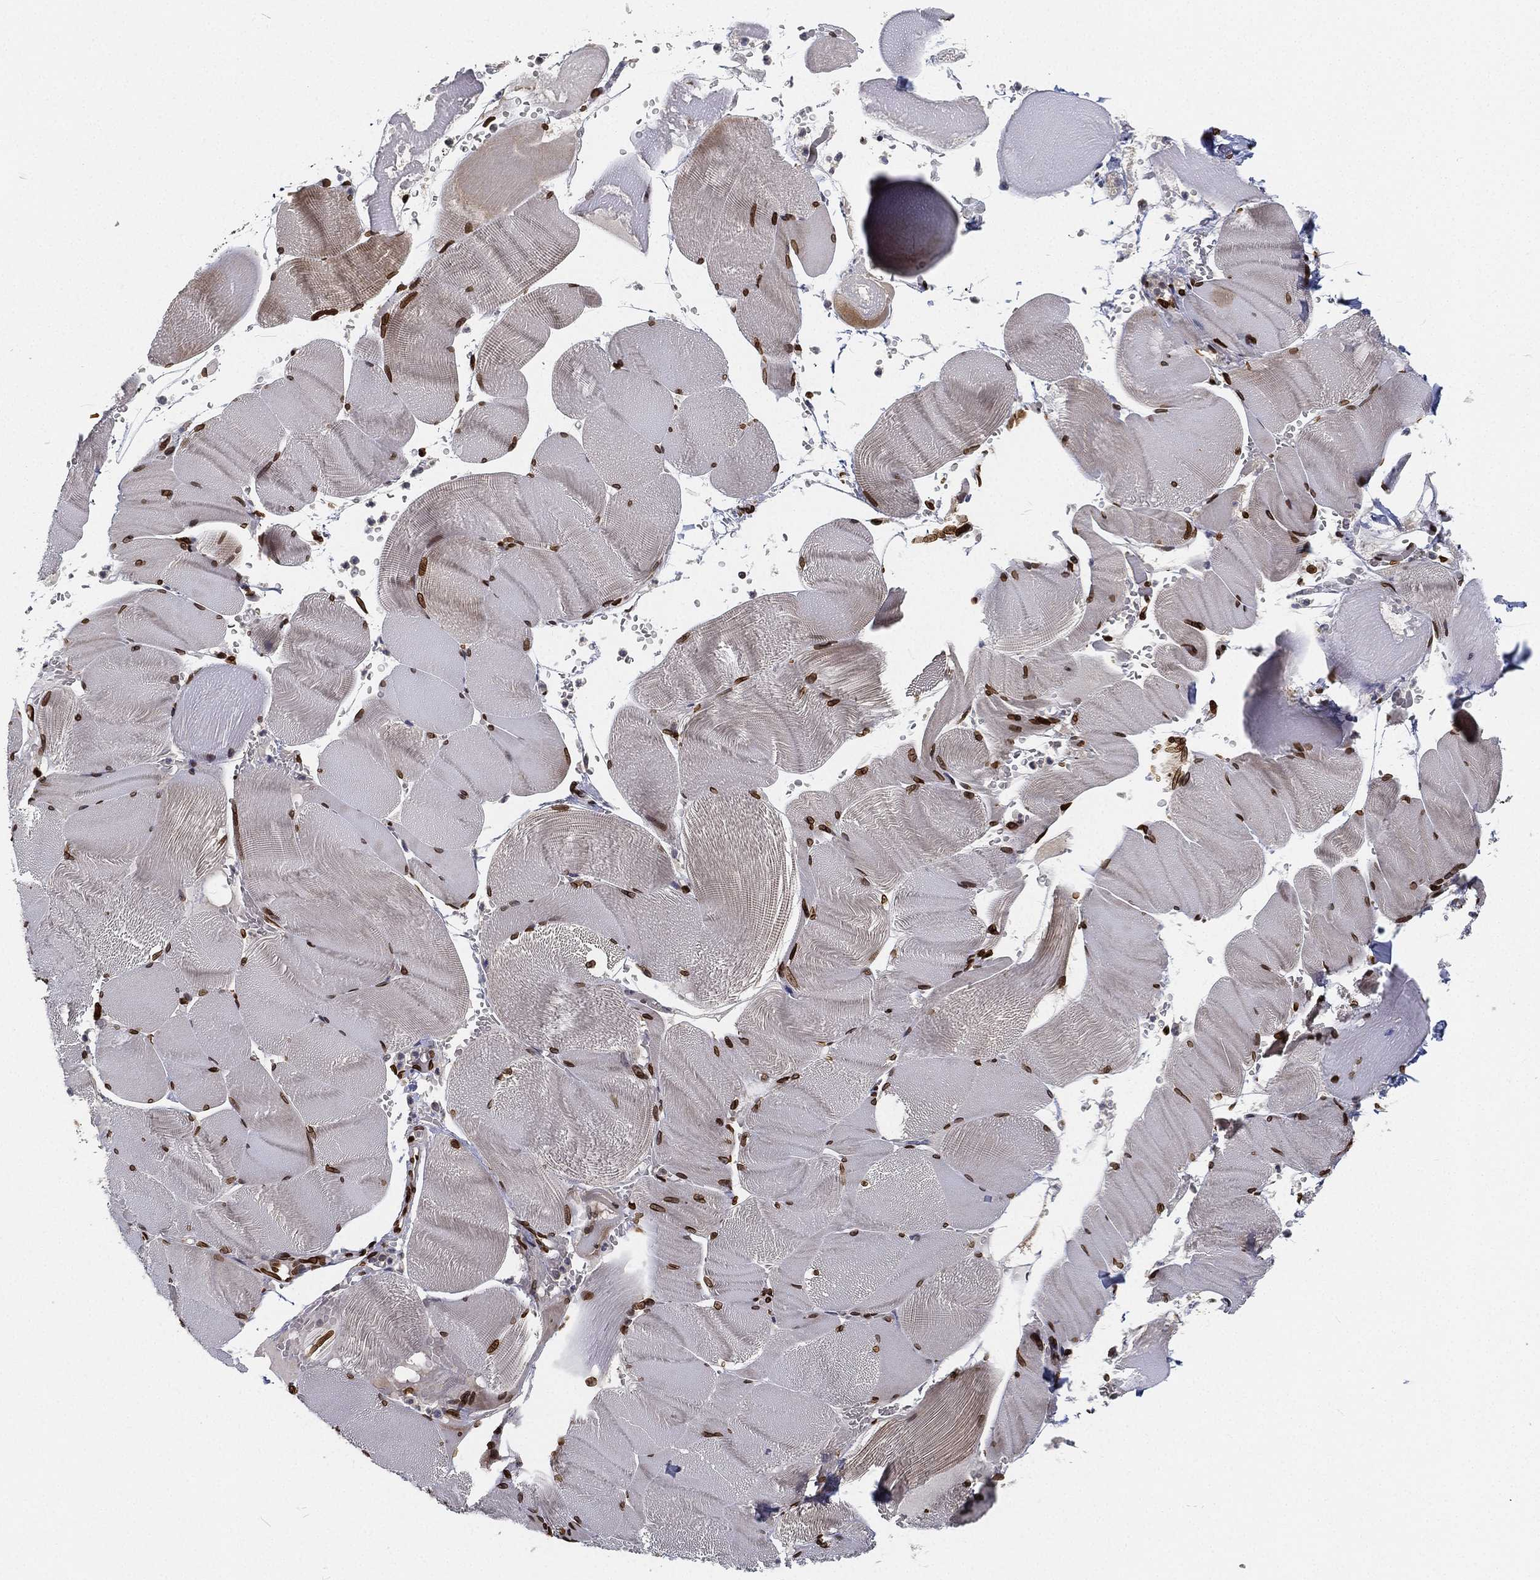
{"staining": {"intensity": "strong", "quantity": ">75%", "location": "nuclear"}, "tissue": "skeletal muscle", "cell_type": "Myocytes", "image_type": "normal", "snomed": [{"axis": "morphology", "description": "Normal tissue, NOS"}, {"axis": "topography", "description": "Skeletal muscle"}], "caption": "Immunohistochemical staining of benign human skeletal muscle demonstrates high levels of strong nuclear positivity in approximately >75% of myocytes.", "gene": "PALB2", "patient": {"sex": "male", "age": 56}}